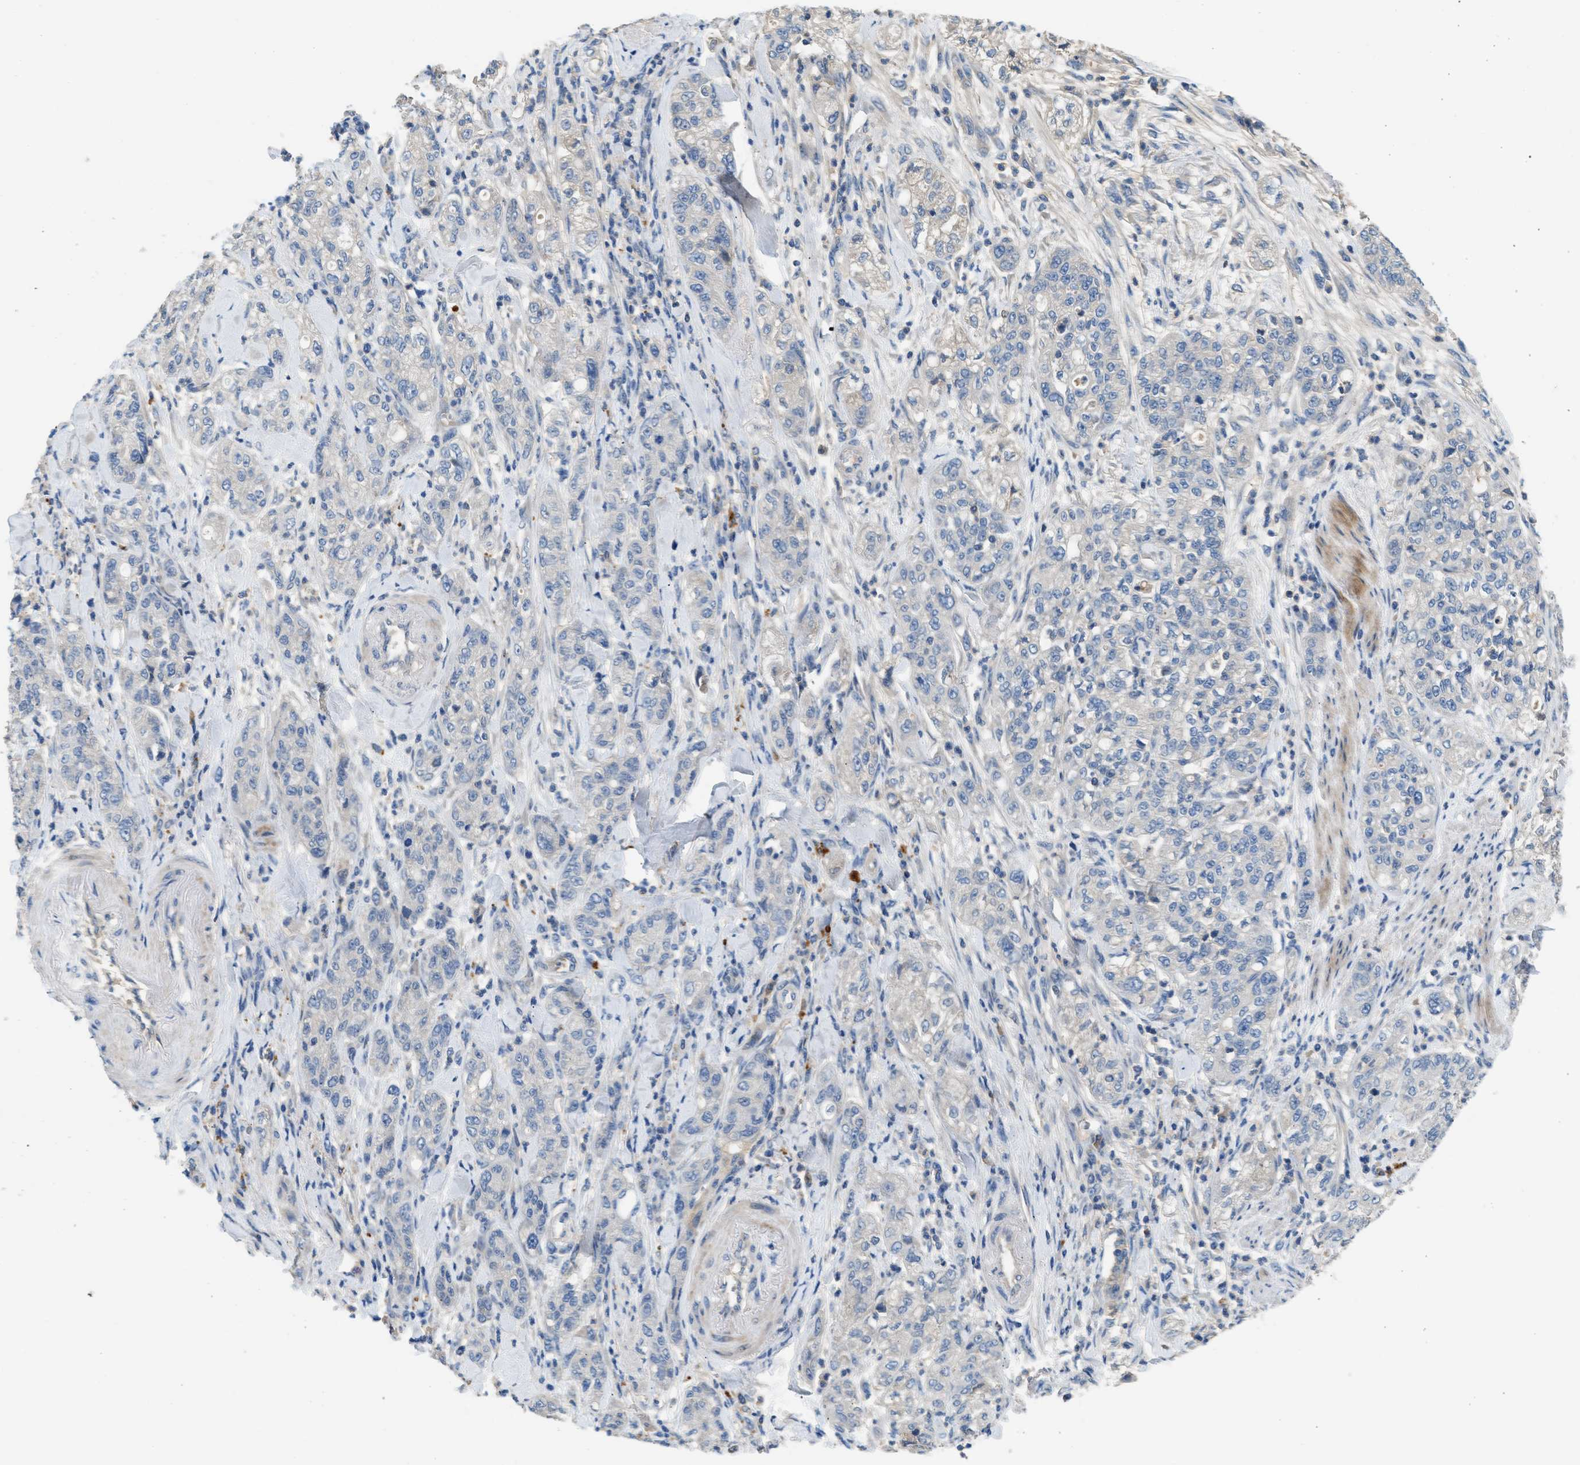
{"staining": {"intensity": "weak", "quantity": "<25%", "location": "cytoplasmic/membranous"}, "tissue": "pancreatic cancer", "cell_type": "Tumor cells", "image_type": "cancer", "snomed": [{"axis": "morphology", "description": "Adenocarcinoma, NOS"}, {"axis": "topography", "description": "Pancreas"}], "caption": "Immunohistochemistry (IHC) of pancreatic adenocarcinoma displays no expression in tumor cells.", "gene": "RWDD2B", "patient": {"sex": "female", "age": 78}}